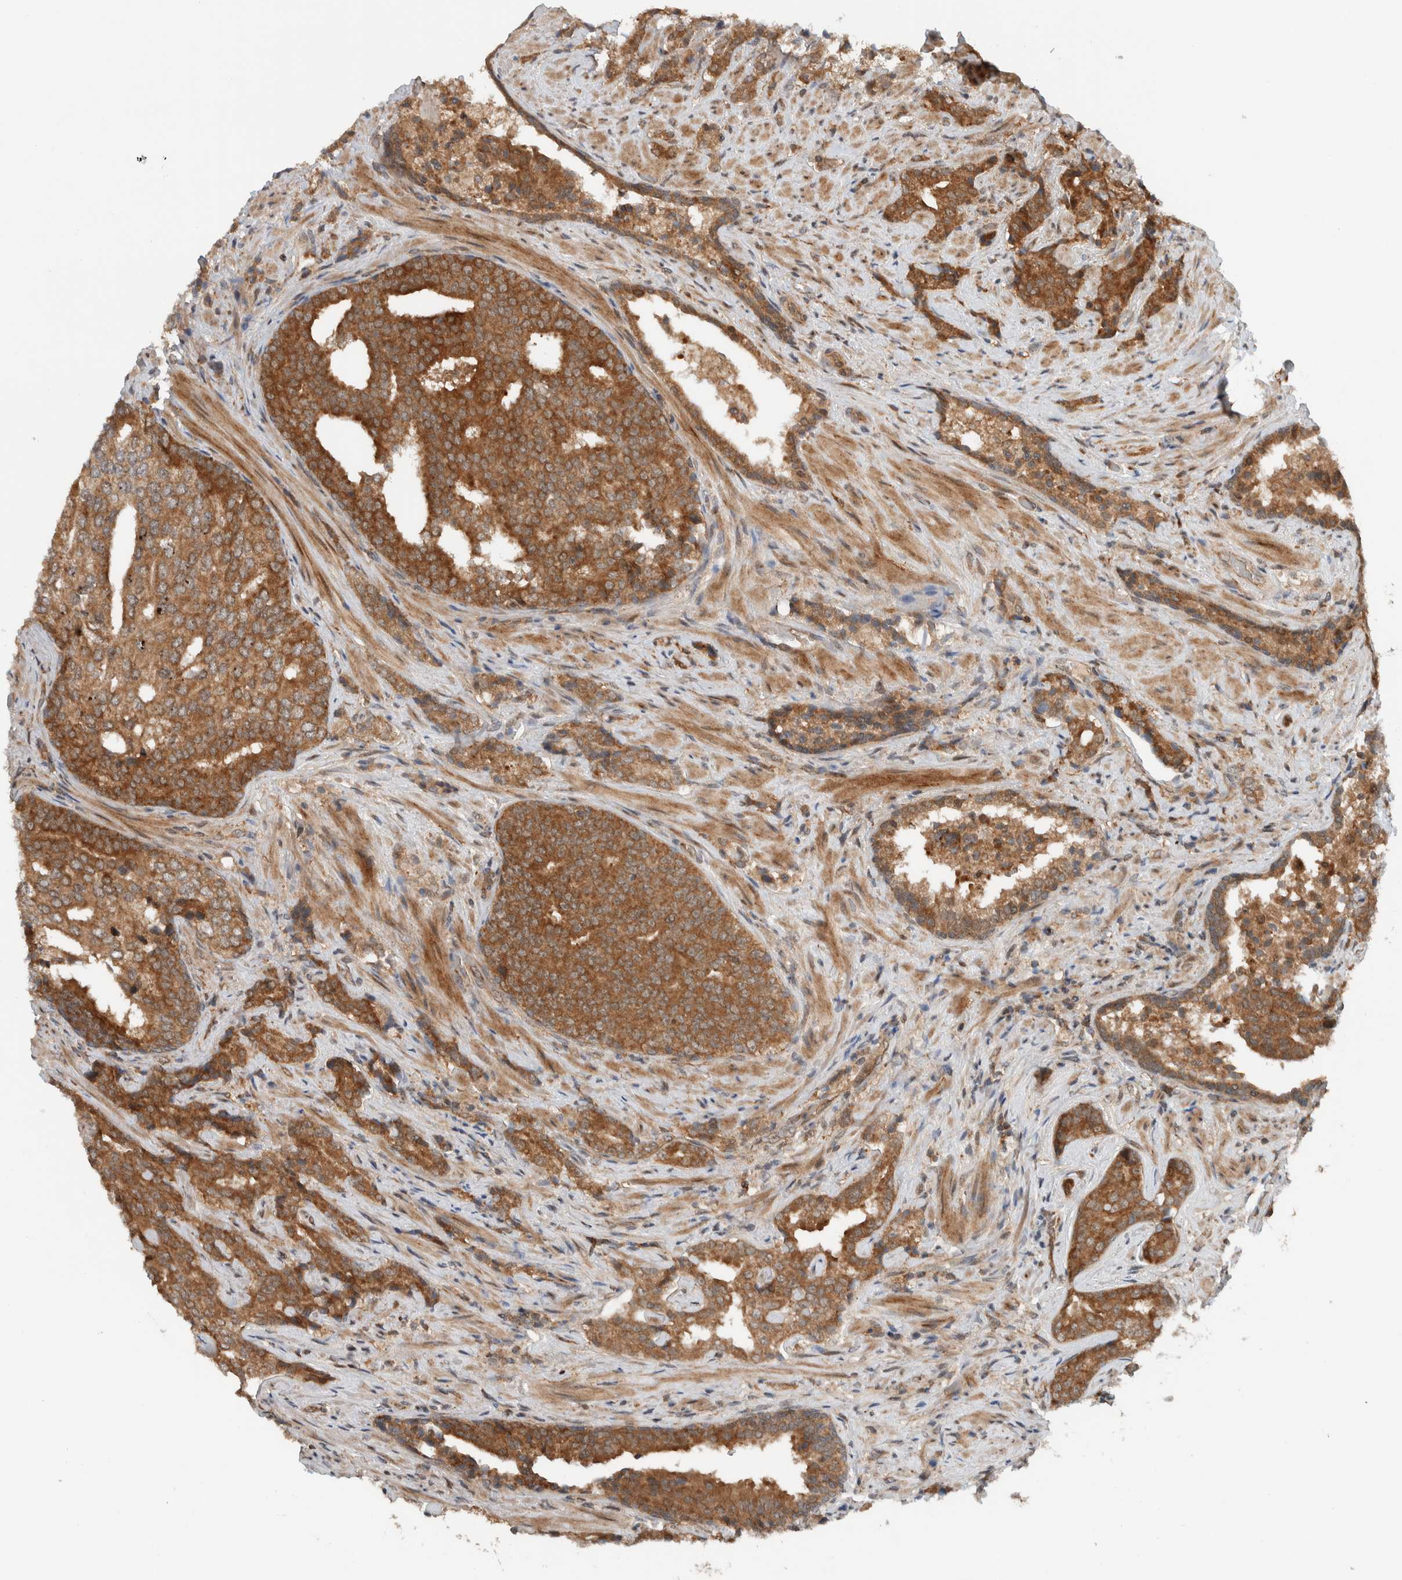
{"staining": {"intensity": "moderate", "quantity": ">75%", "location": "cytoplasmic/membranous"}, "tissue": "prostate cancer", "cell_type": "Tumor cells", "image_type": "cancer", "snomed": [{"axis": "morphology", "description": "Adenocarcinoma, High grade"}, {"axis": "topography", "description": "Prostate"}], "caption": "This is a histology image of IHC staining of prostate cancer, which shows moderate expression in the cytoplasmic/membranous of tumor cells.", "gene": "KLHL6", "patient": {"sex": "male", "age": 71}}